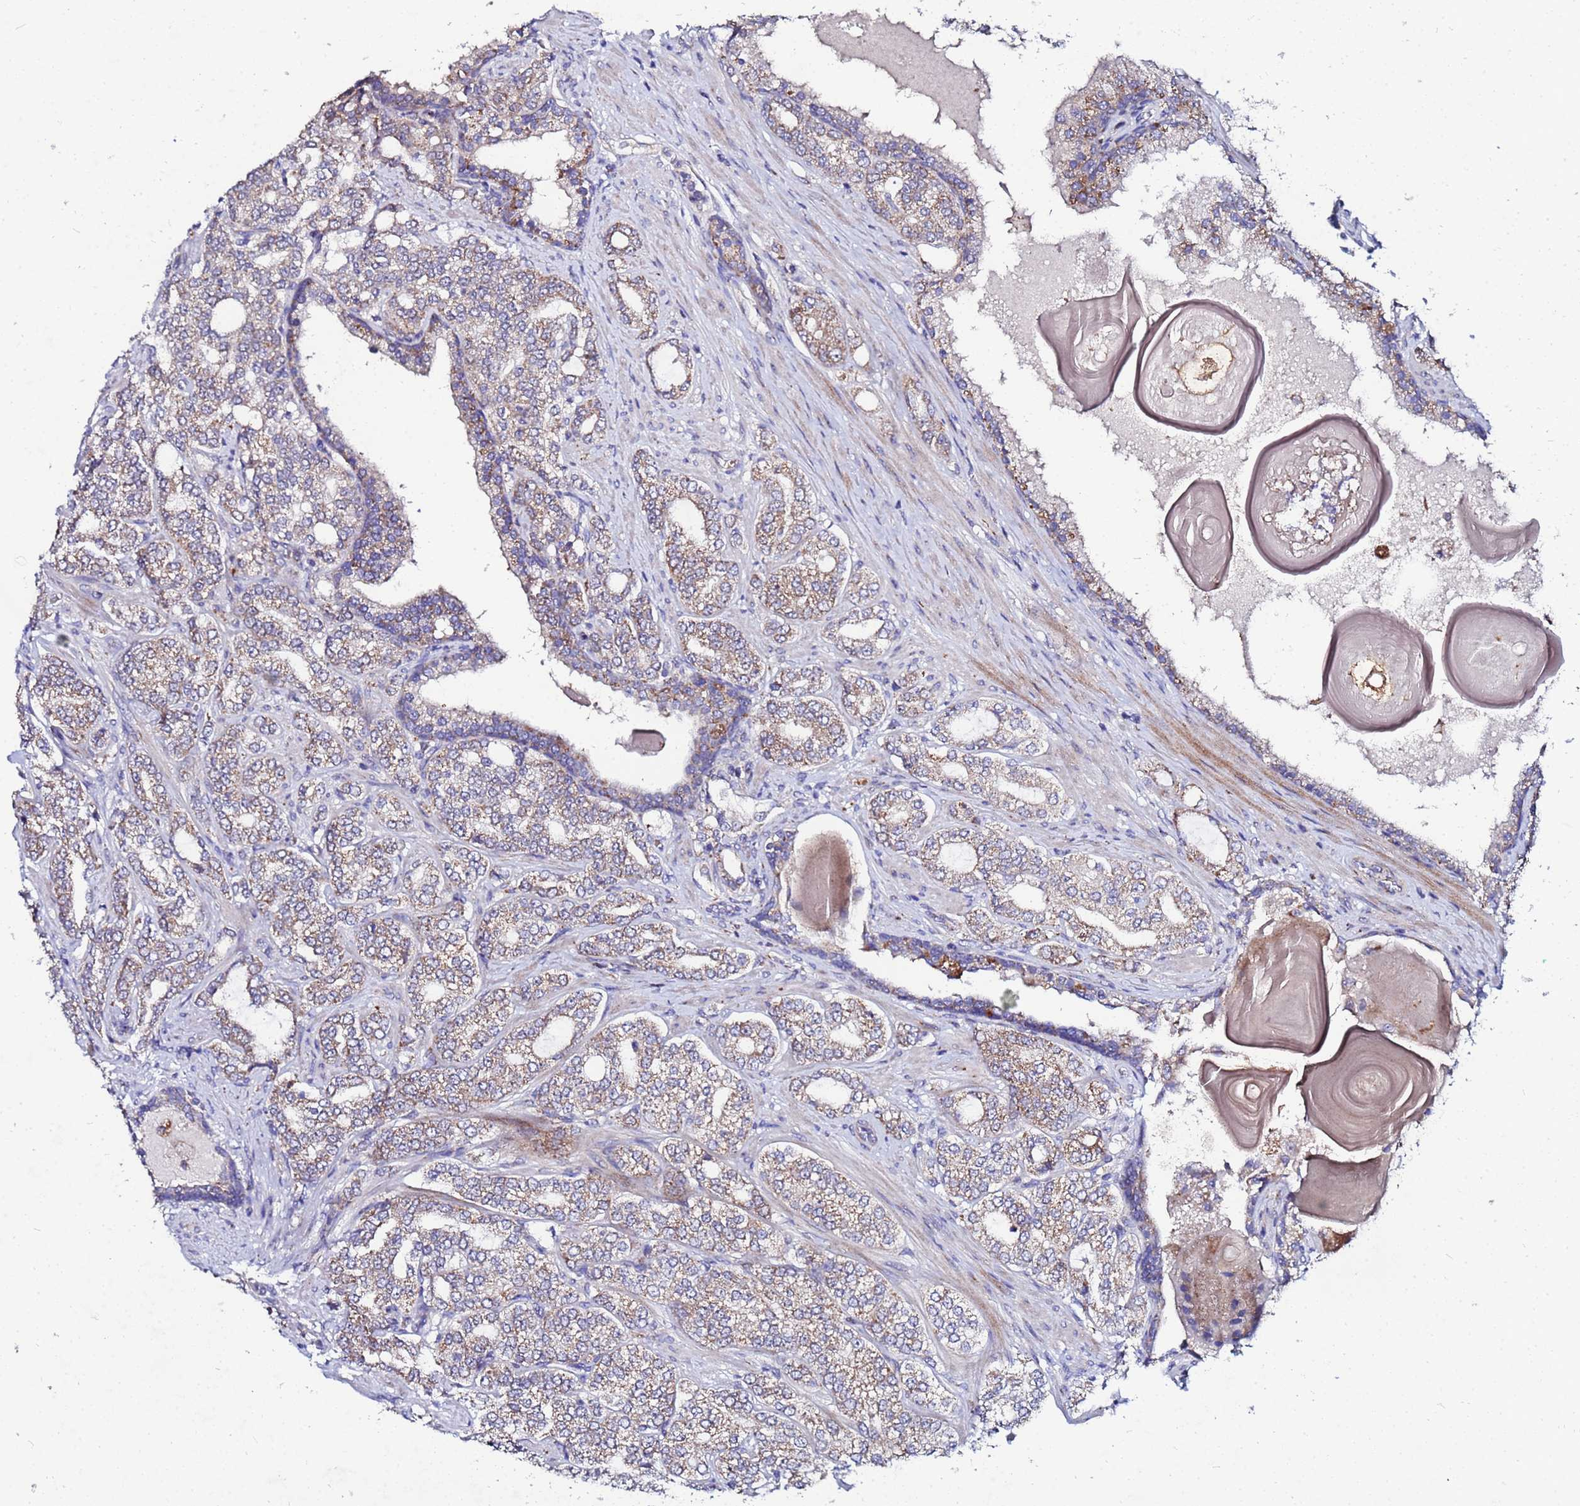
{"staining": {"intensity": "moderate", "quantity": ">75%", "location": "cytoplasmic/membranous"}, "tissue": "prostate cancer", "cell_type": "Tumor cells", "image_type": "cancer", "snomed": [{"axis": "morphology", "description": "Adenocarcinoma, High grade"}, {"axis": "topography", "description": "Prostate"}], "caption": "Immunohistochemical staining of human prostate cancer demonstrates medium levels of moderate cytoplasmic/membranous staining in approximately >75% of tumor cells. The staining was performed using DAB (3,3'-diaminobenzidine) to visualize the protein expression in brown, while the nuclei were stained in blue with hematoxylin (Magnification: 20x).", "gene": "FAHD2A", "patient": {"sex": "male", "age": 64}}